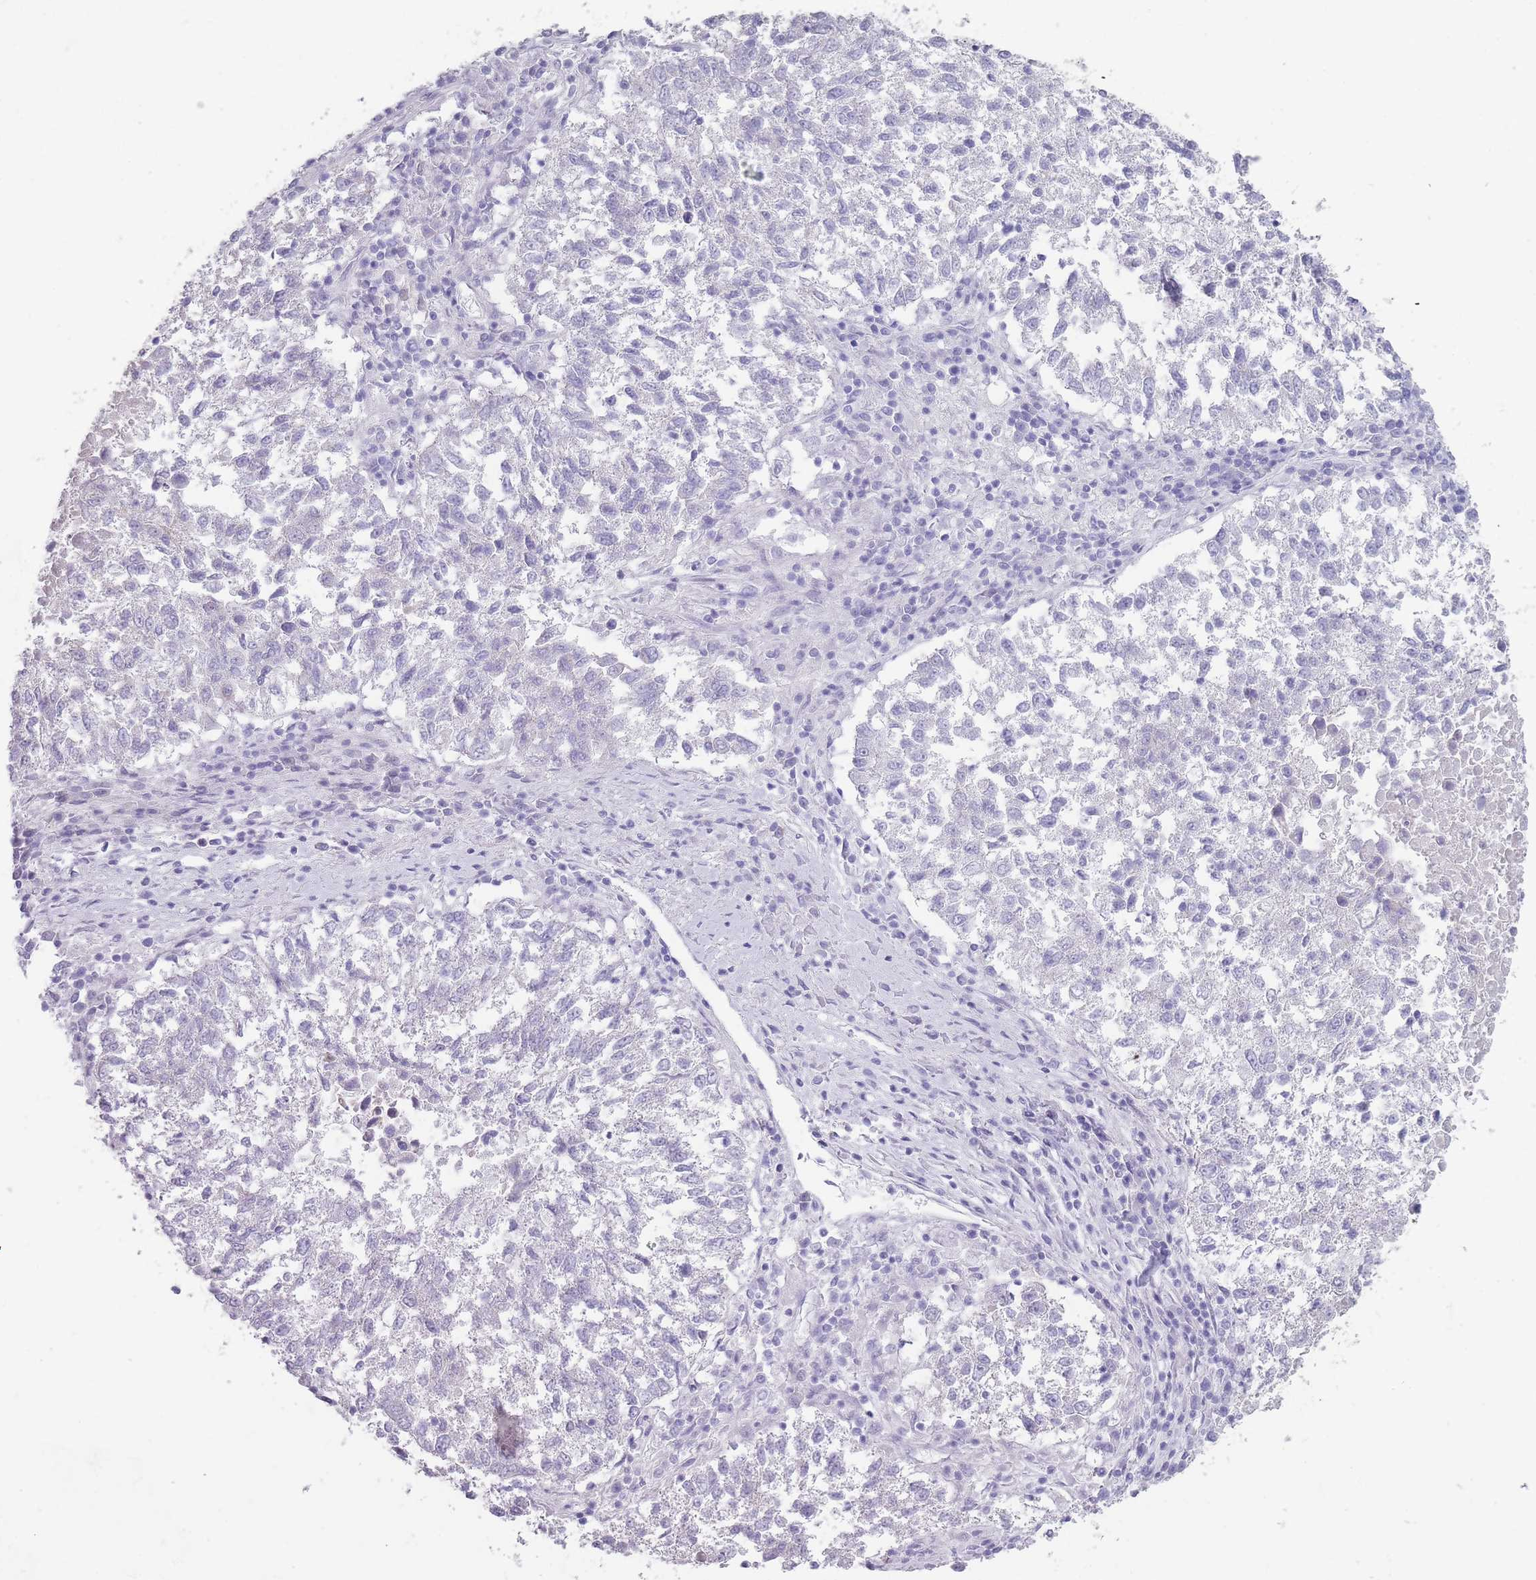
{"staining": {"intensity": "negative", "quantity": "none", "location": "none"}, "tissue": "lung cancer", "cell_type": "Tumor cells", "image_type": "cancer", "snomed": [{"axis": "morphology", "description": "Squamous cell carcinoma, NOS"}, {"axis": "topography", "description": "Lung"}], "caption": "Human squamous cell carcinoma (lung) stained for a protein using immunohistochemistry shows no staining in tumor cells.", "gene": "RHBG", "patient": {"sex": "male", "age": 73}}